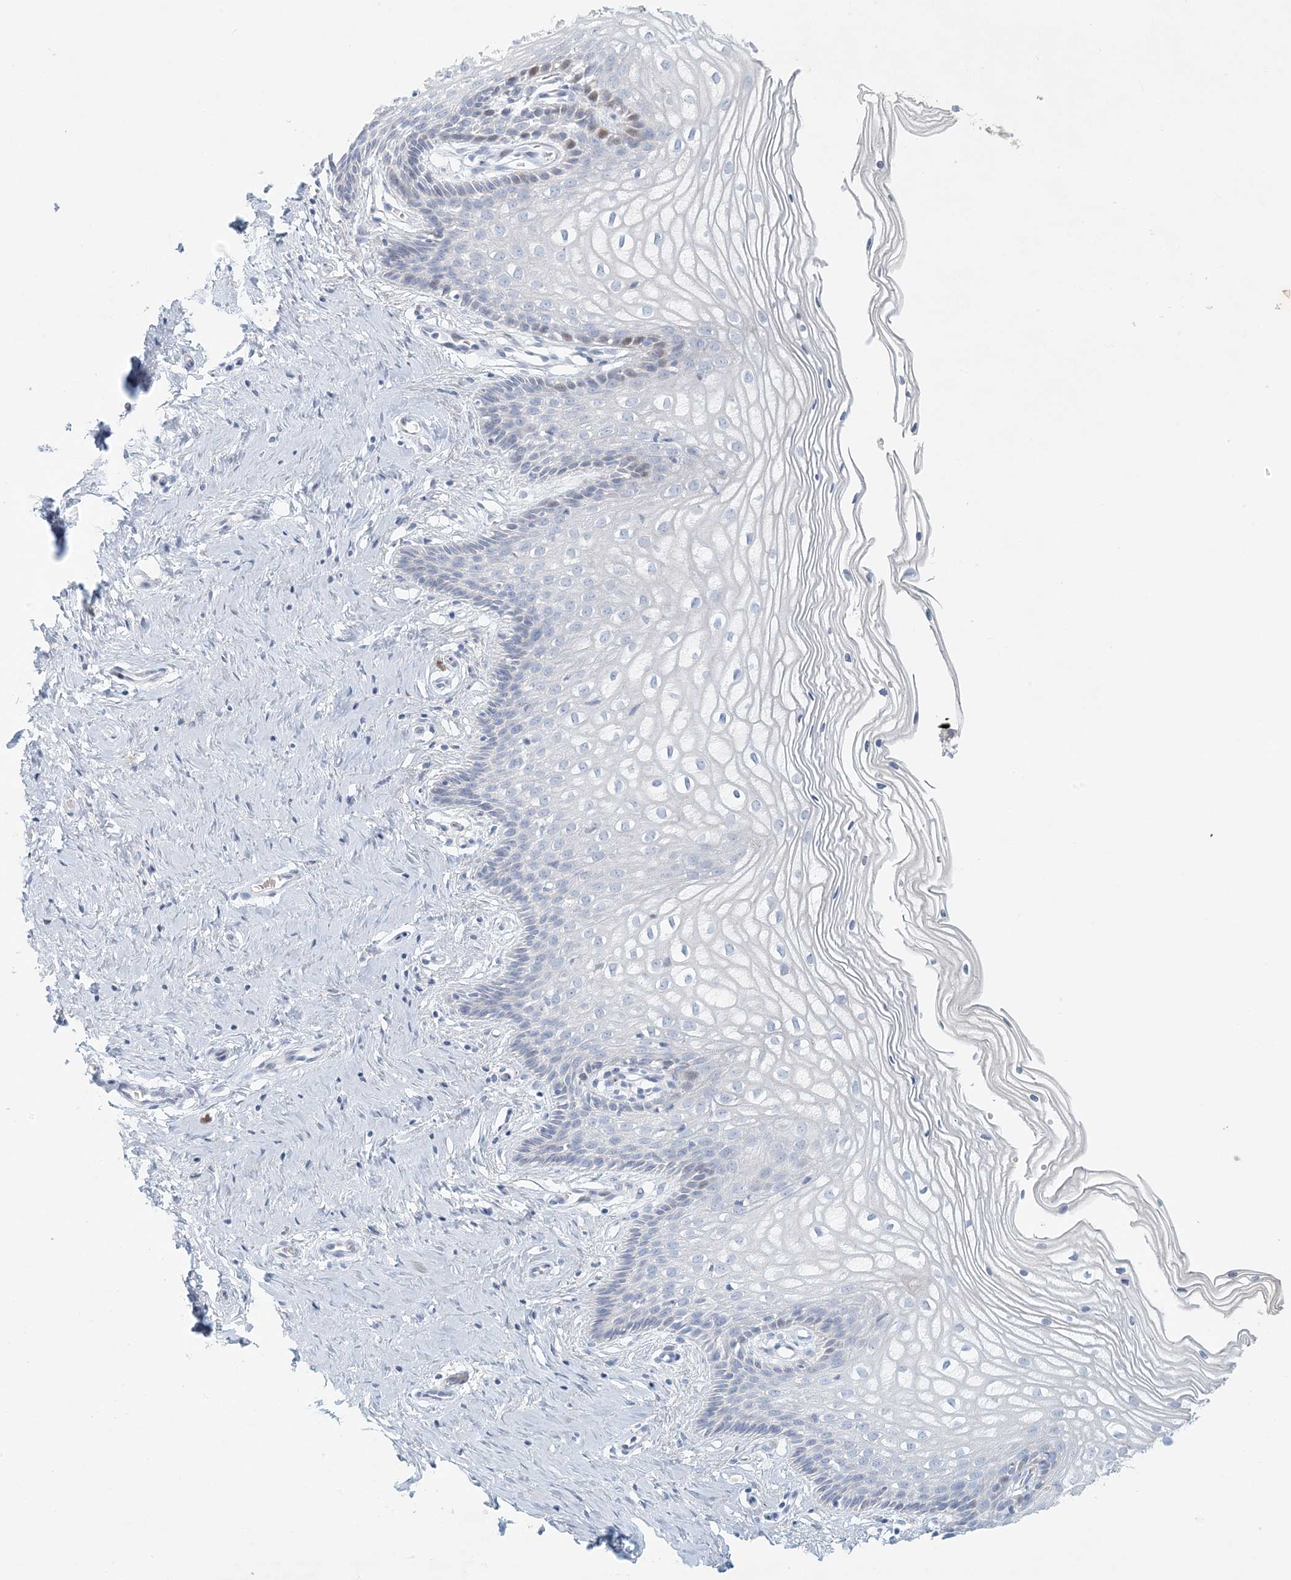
{"staining": {"intensity": "moderate", "quantity": "<25%", "location": "cytoplasmic/membranous"}, "tissue": "cervix", "cell_type": "Glandular cells", "image_type": "normal", "snomed": [{"axis": "morphology", "description": "Normal tissue, NOS"}, {"axis": "topography", "description": "Cervix"}], "caption": "Immunohistochemical staining of benign cervix exhibits <25% levels of moderate cytoplasmic/membranous protein expression in approximately <25% of glandular cells.", "gene": "ZNF385D", "patient": {"sex": "female", "age": 33}}